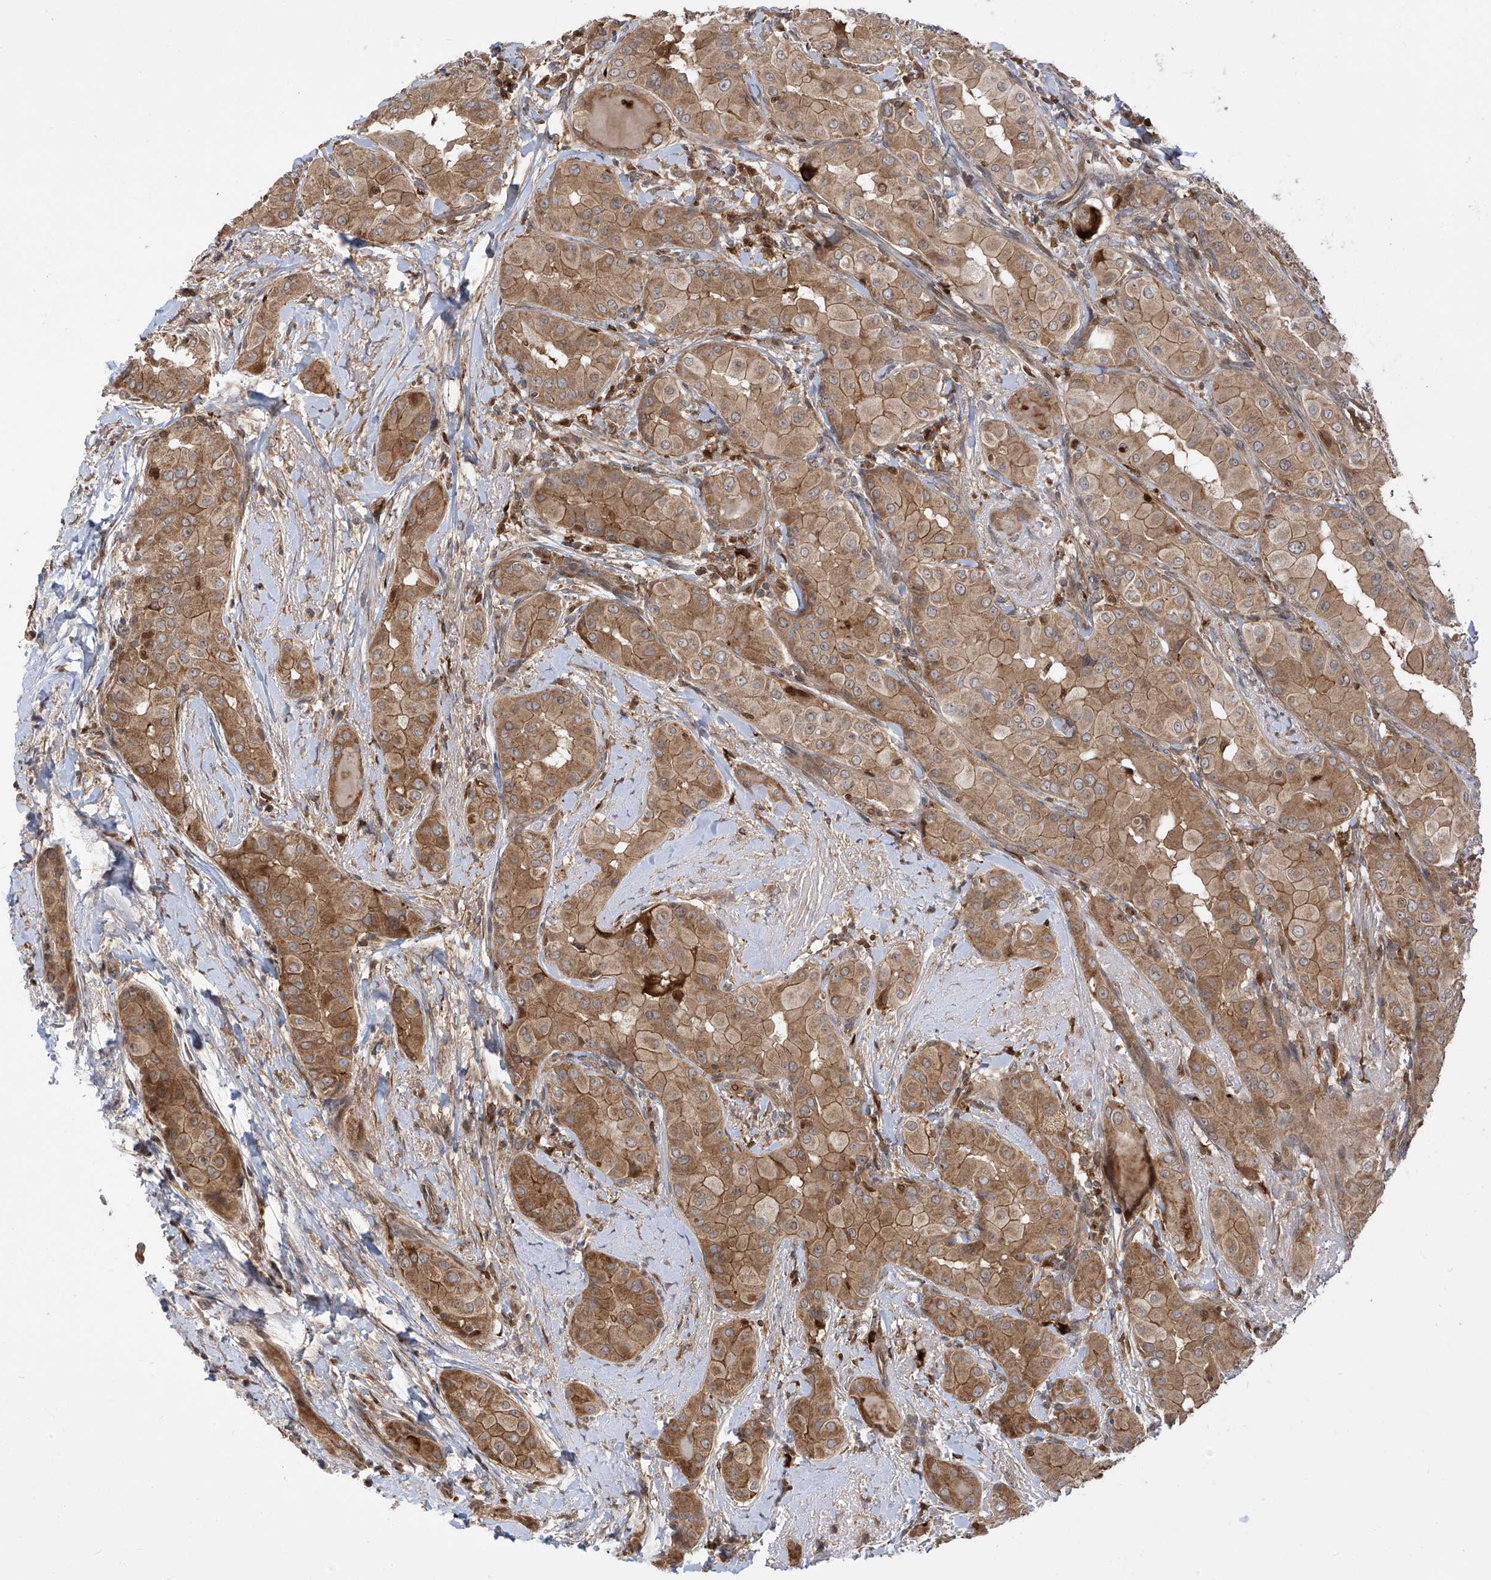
{"staining": {"intensity": "moderate", "quantity": ">75%", "location": "cytoplasmic/membranous"}, "tissue": "thyroid cancer", "cell_type": "Tumor cells", "image_type": "cancer", "snomed": [{"axis": "morphology", "description": "Papillary adenocarcinoma, NOS"}, {"axis": "topography", "description": "Thyroid gland"}], "caption": "High-power microscopy captured an immunohistochemistry image of thyroid papillary adenocarcinoma, revealing moderate cytoplasmic/membranous expression in about >75% of tumor cells. (DAB IHC with brightfield microscopy, high magnification).", "gene": "ATAD2B", "patient": {"sex": "male", "age": 33}}